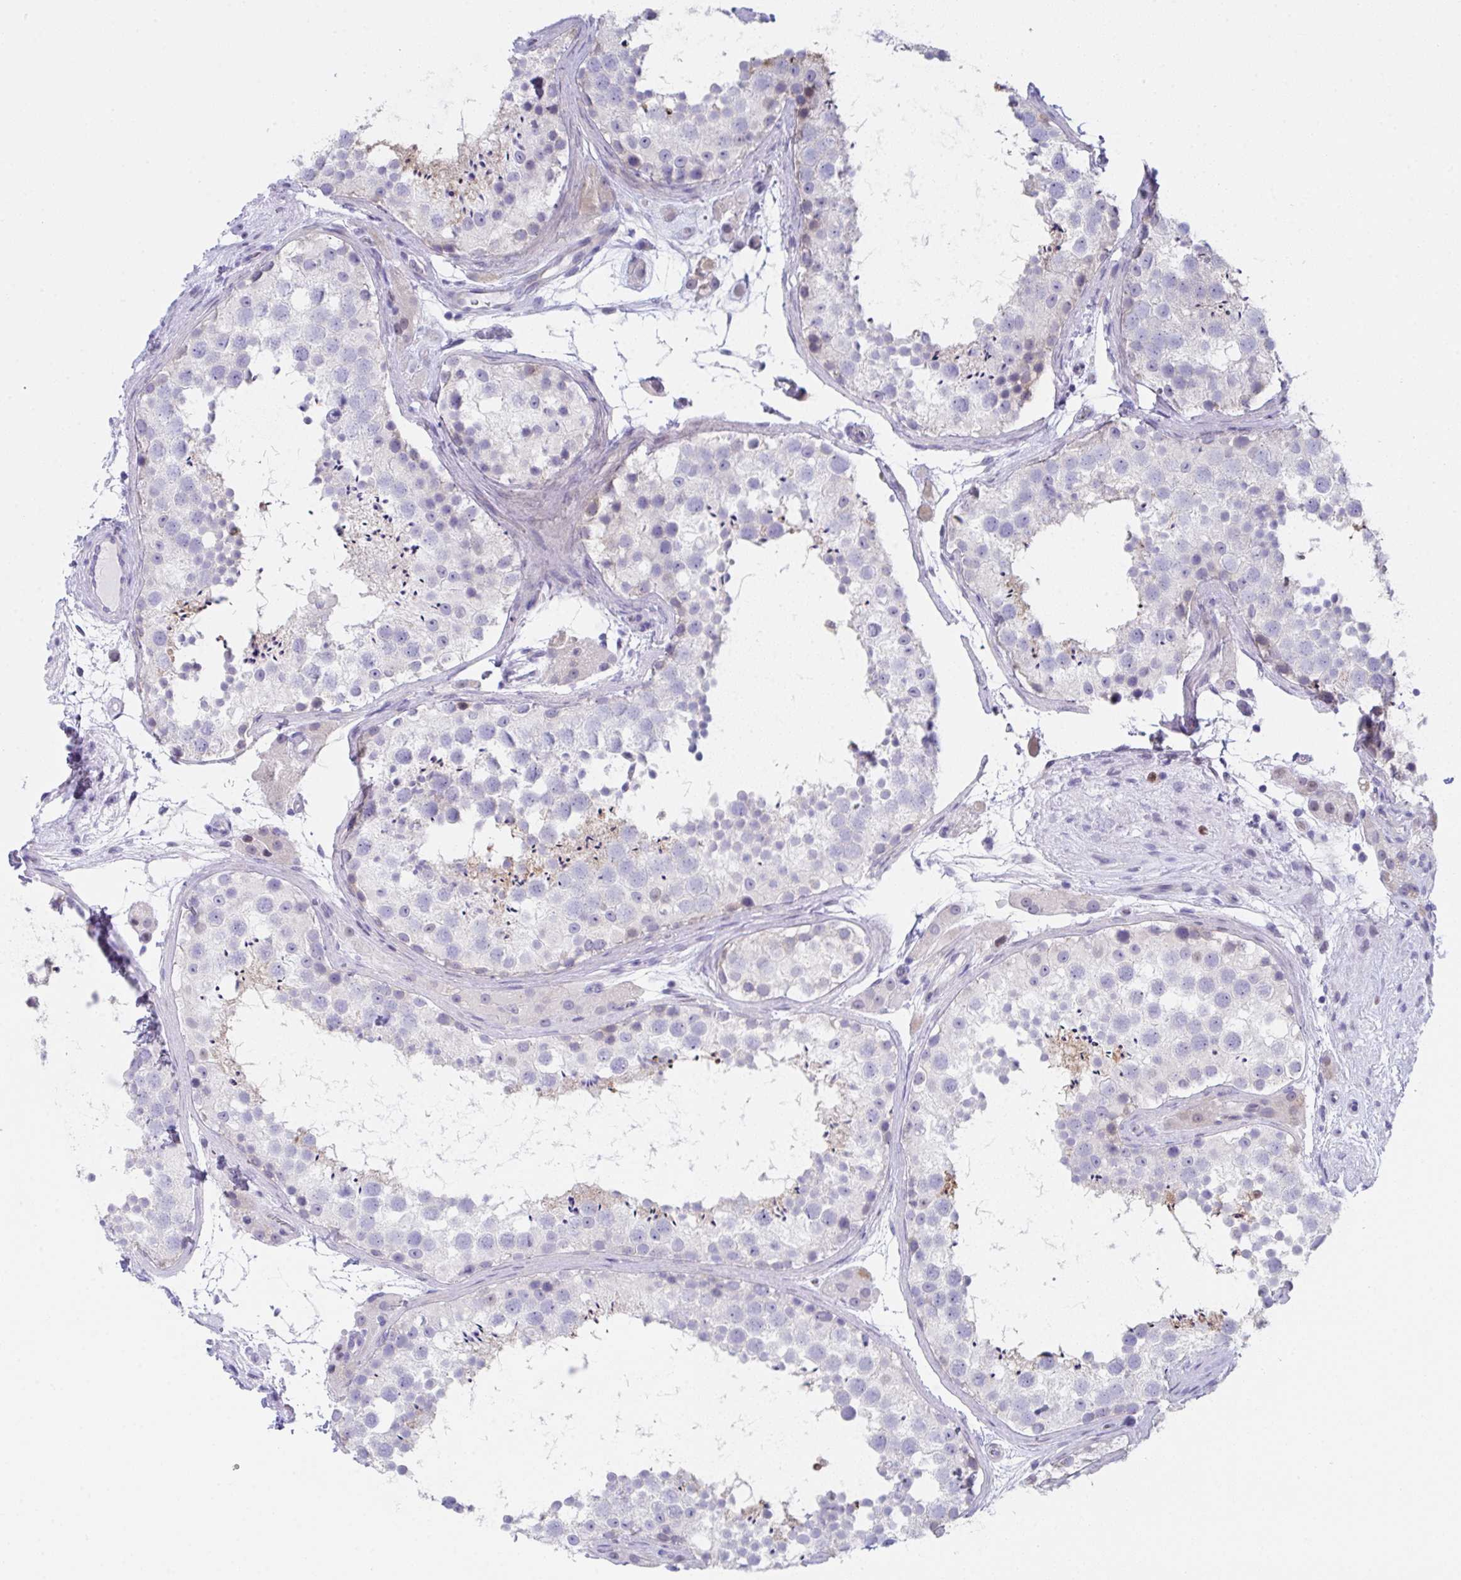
{"staining": {"intensity": "weak", "quantity": "<25%", "location": "cytoplasmic/membranous"}, "tissue": "testis", "cell_type": "Cells in seminiferous ducts", "image_type": "normal", "snomed": [{"axis": "morphology", "description": "Normal tissue, NOS"}, {"axis": "topography", "description": "Testis"}], "caption": "A histopathology image of testis stained for a protein reveals no brown staining in cells in seminiferous ducts. Brightfield microscopy of immunohistochemistry (IHC) stained with DAB (3,3'-diaminobenzidine) (brown) and hematoxylin (blue), captured at high magnification.", "gene": "FBXO47", "patient": {"sex": "male", "age": 41}}